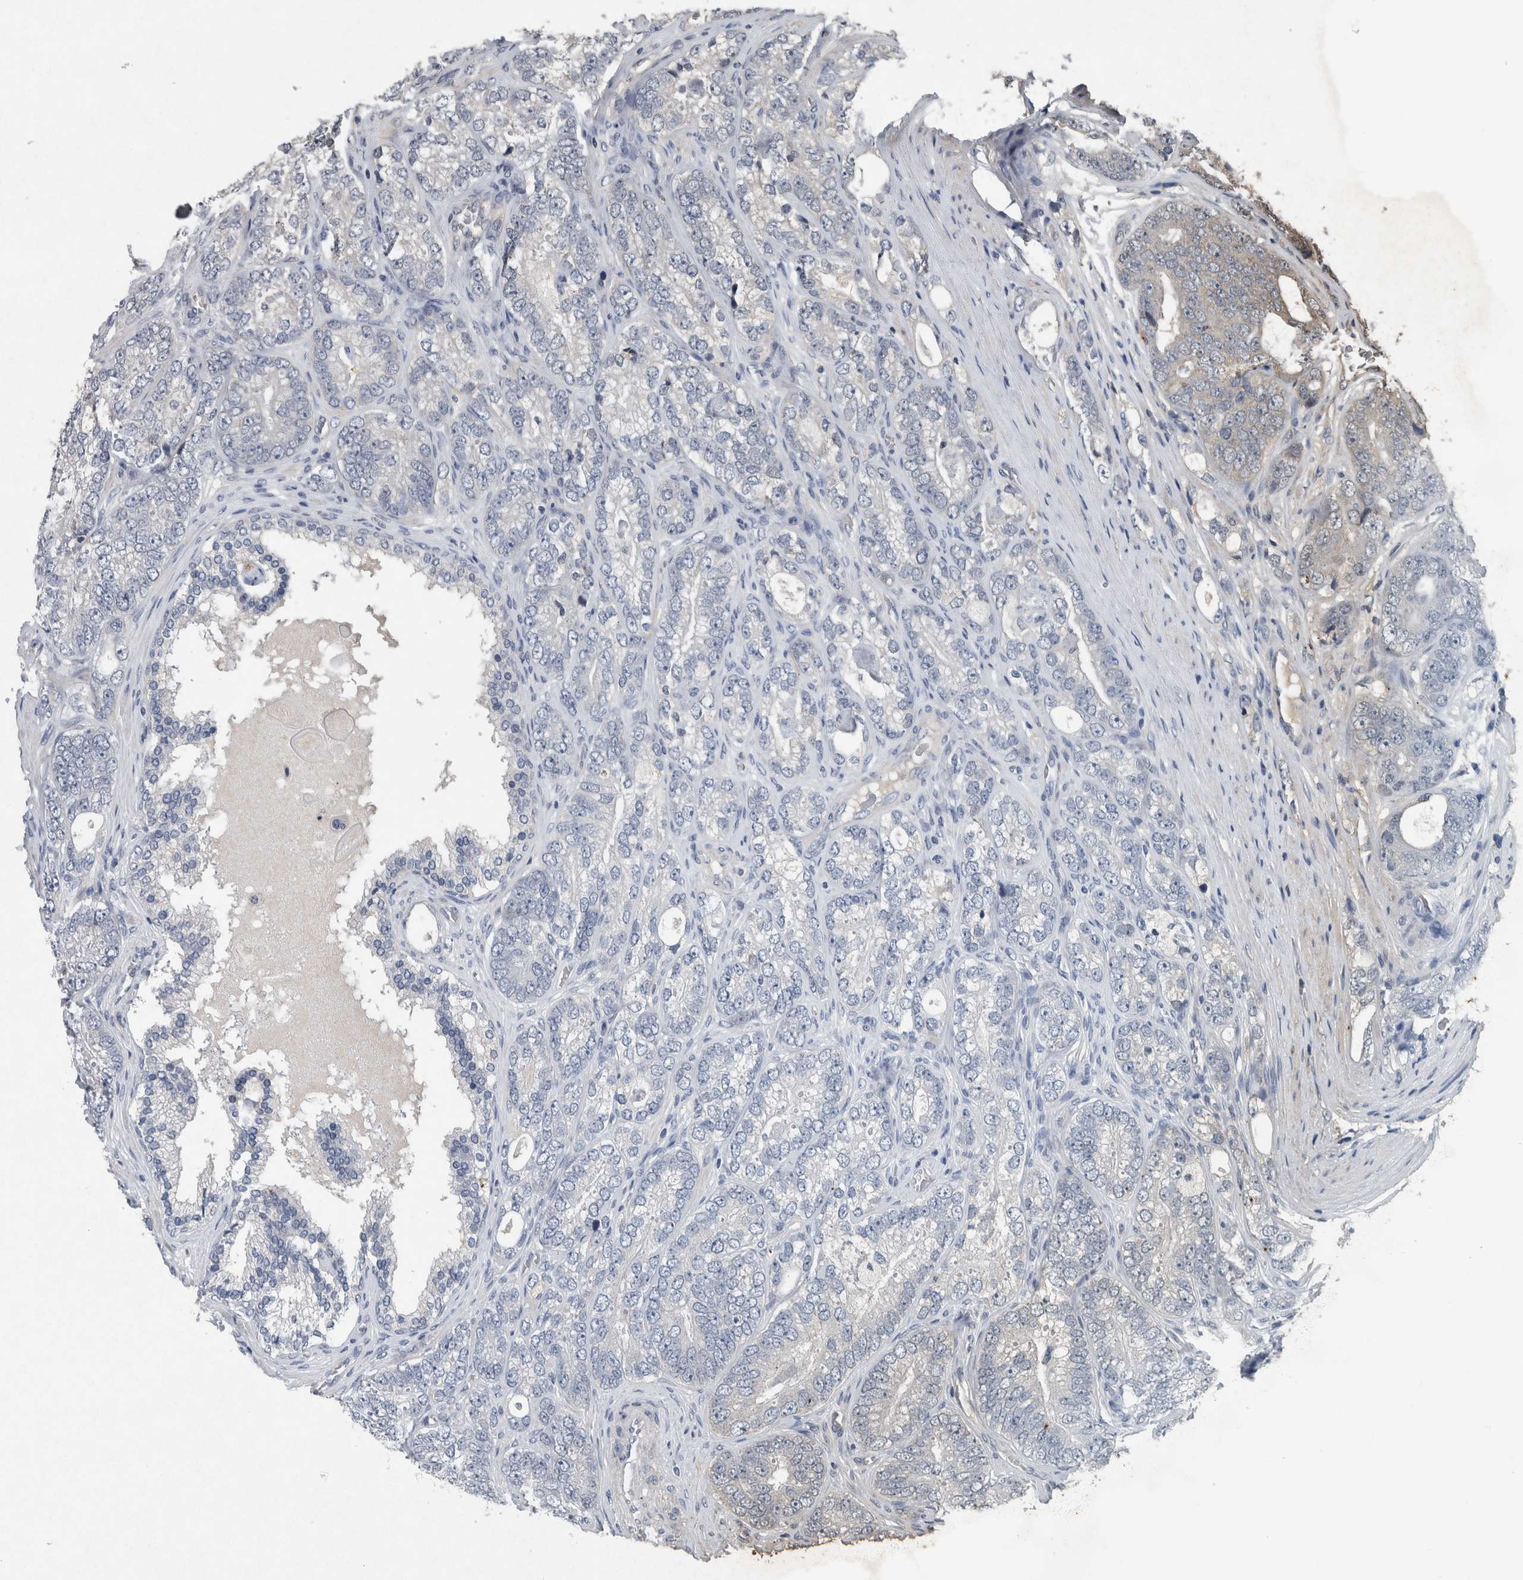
{"staining": {"intensity": "negative", "quantity": "none", "location": "none"}, "tissue": "prostate cancer", "cell_type": "Tumor cells", "image_type": "cancer", "snomed": [{"axis": "morphology", "description": "Adenocarcinoma, High grade"}, {"axis": "topography", "description": "Prostate"}], "caption": "Tumor cells are negative for brown protein staining in prostate cancer.", "gene": "FGFRL1", "patient": {"sex": "male", "age": 56}}